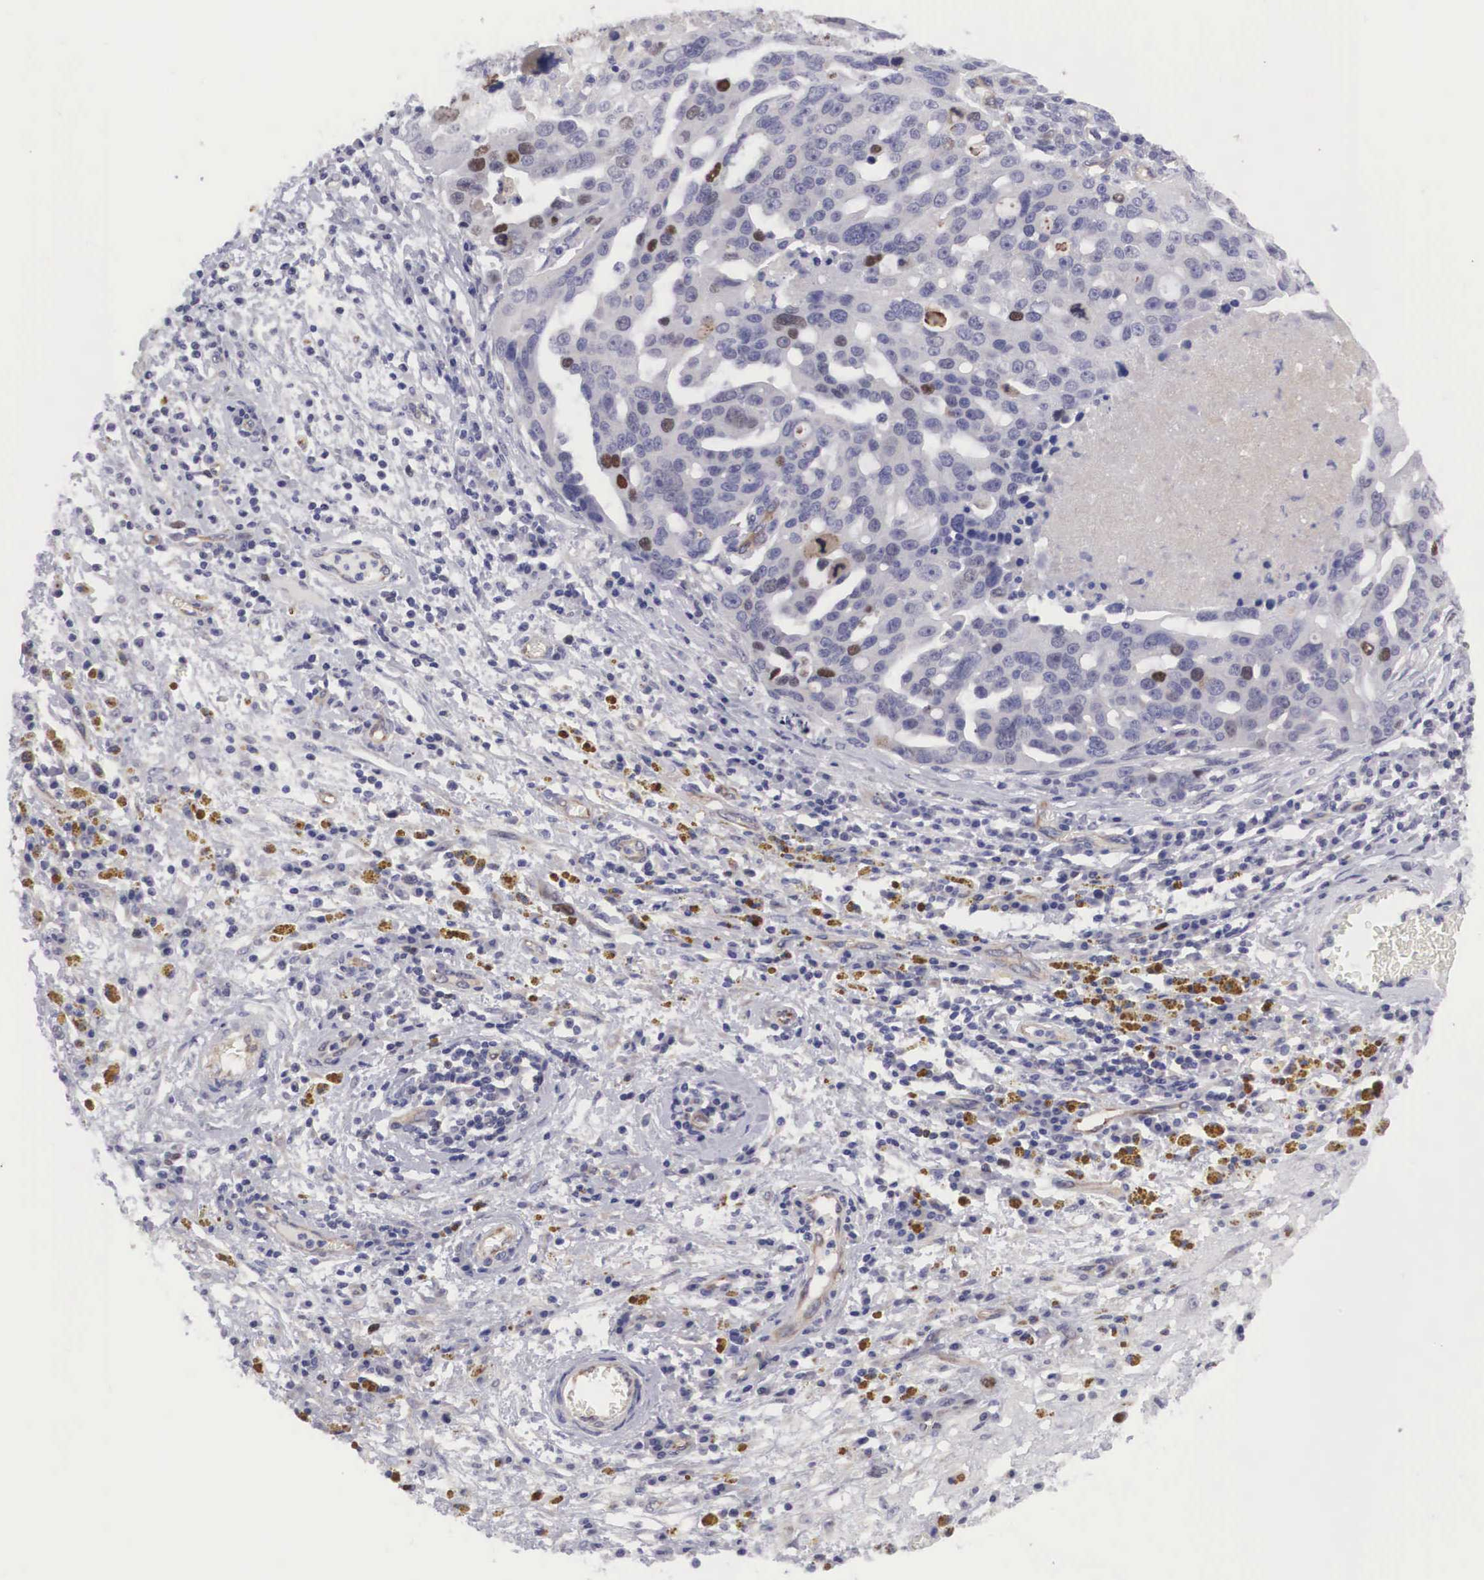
{"staining": {"intensity": "moderate", "quantity": "<25%", "location": "nuclear"}, "tissue": "ovarian cancer", "cell_type": "Tumor cells", "image_type": "cancer", "snomed": [{"axis": "morphology", "description": "Carcinoma, endometroid"}, {"axis": "topography", "description": "Ovary"}], "caption": "Immunohistochemical staining of human ovarian cancer (endometroid carcinoma) demonstrates moderate nuclear protein expression in about <25% of tumor cells. (brown staining indicates protein expression, while blue staining denotes nuclei).", "gene": "MAST4", "patient": {"sex": "female", "age": 75}}